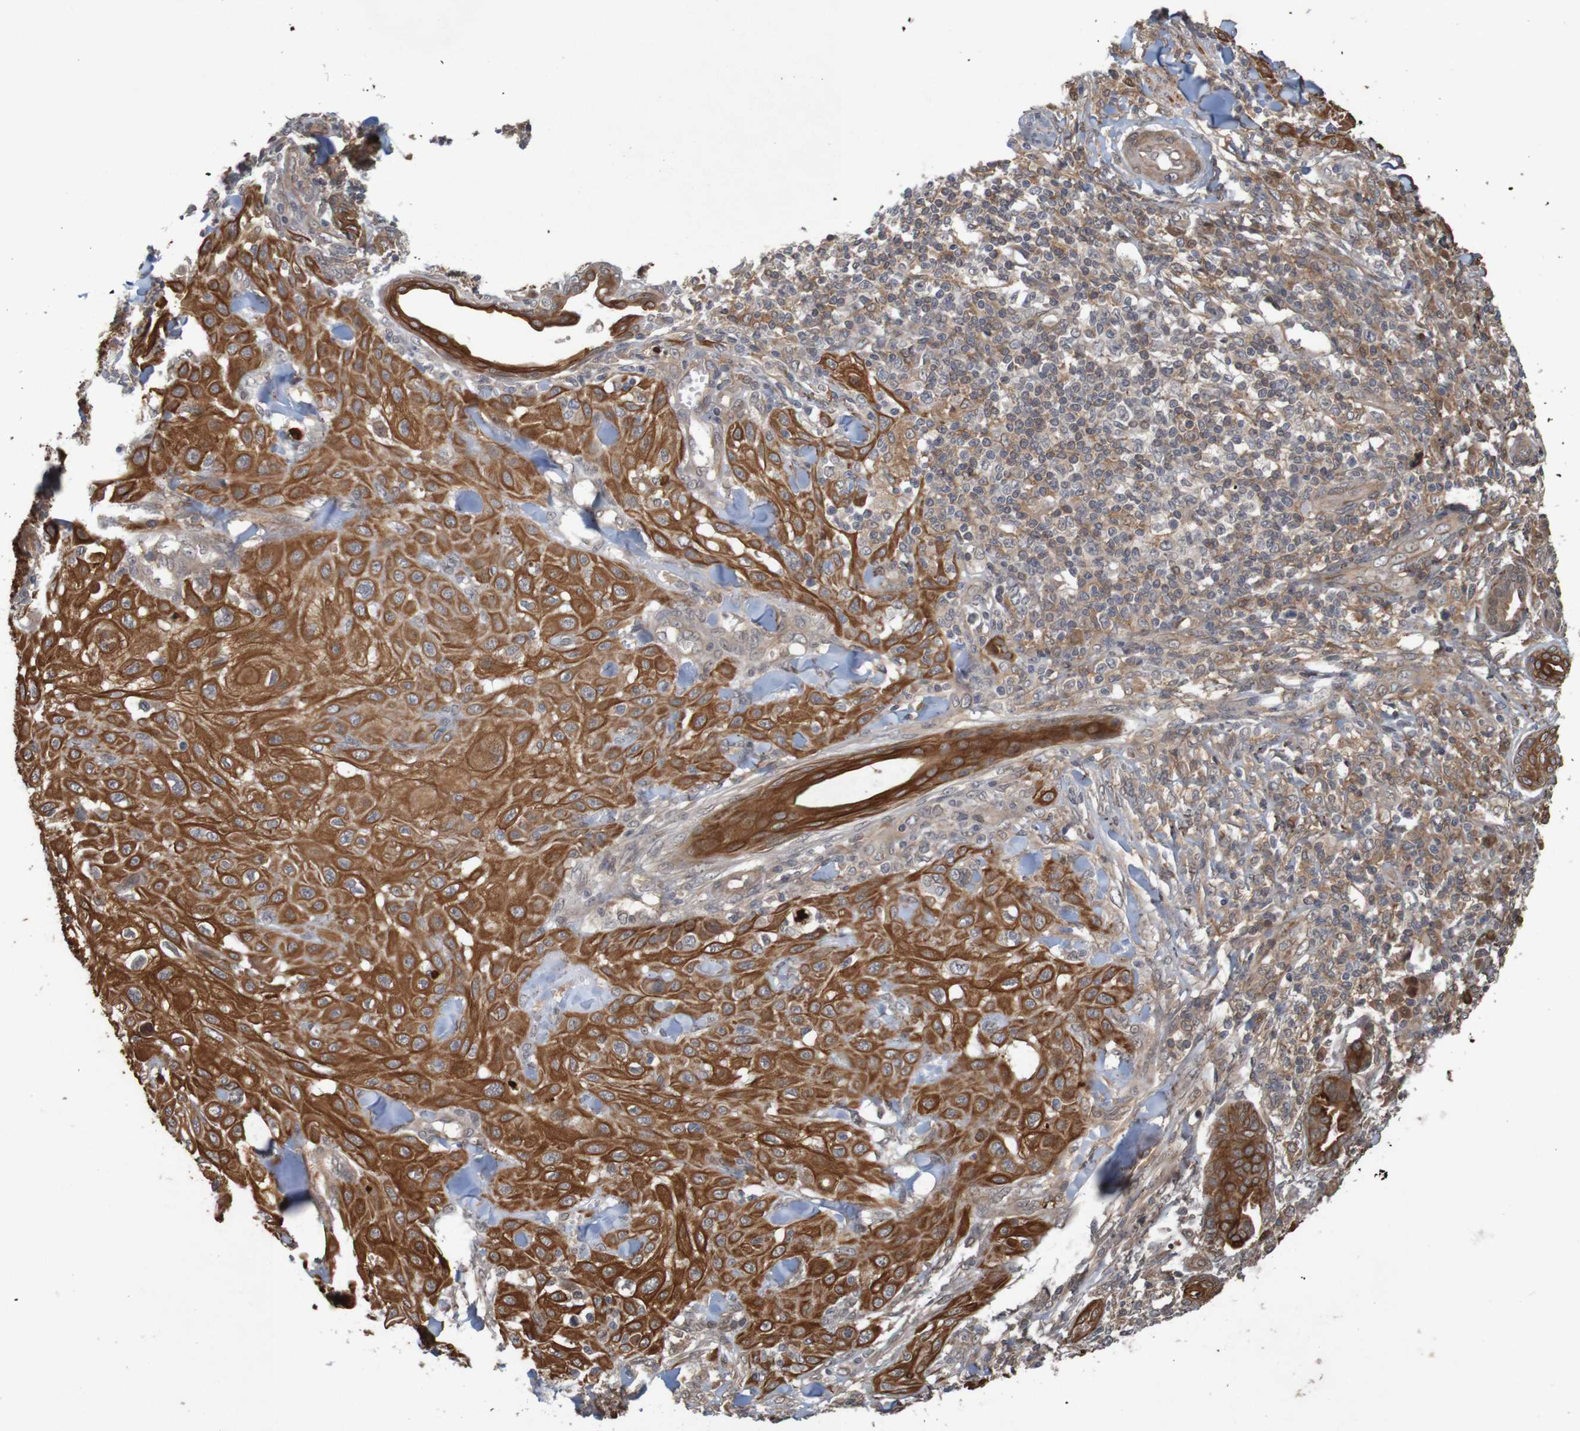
{"staining": {"intensity": "strong", "quantity": ">75%", "location": "cytoplasmic/membranous"}, "tissue": "skin cancer", "cell_type": "Tumor cells", "image_type": "cancer", "snomed": [{"axis": "morphology", "description": "Squamous cell carcinoma, NOS"}, {"axis": "topography", "description": "Skin"}], "caption": "Brown immunohistochemical staining in skin cancer (squamous cell carcinoma) reveals strong cytoplasmic/membranous expression in approximately >75% of tumor cells.", "gene": "ARHGEF11", "patient": {"sex": "male", "age": 24}}